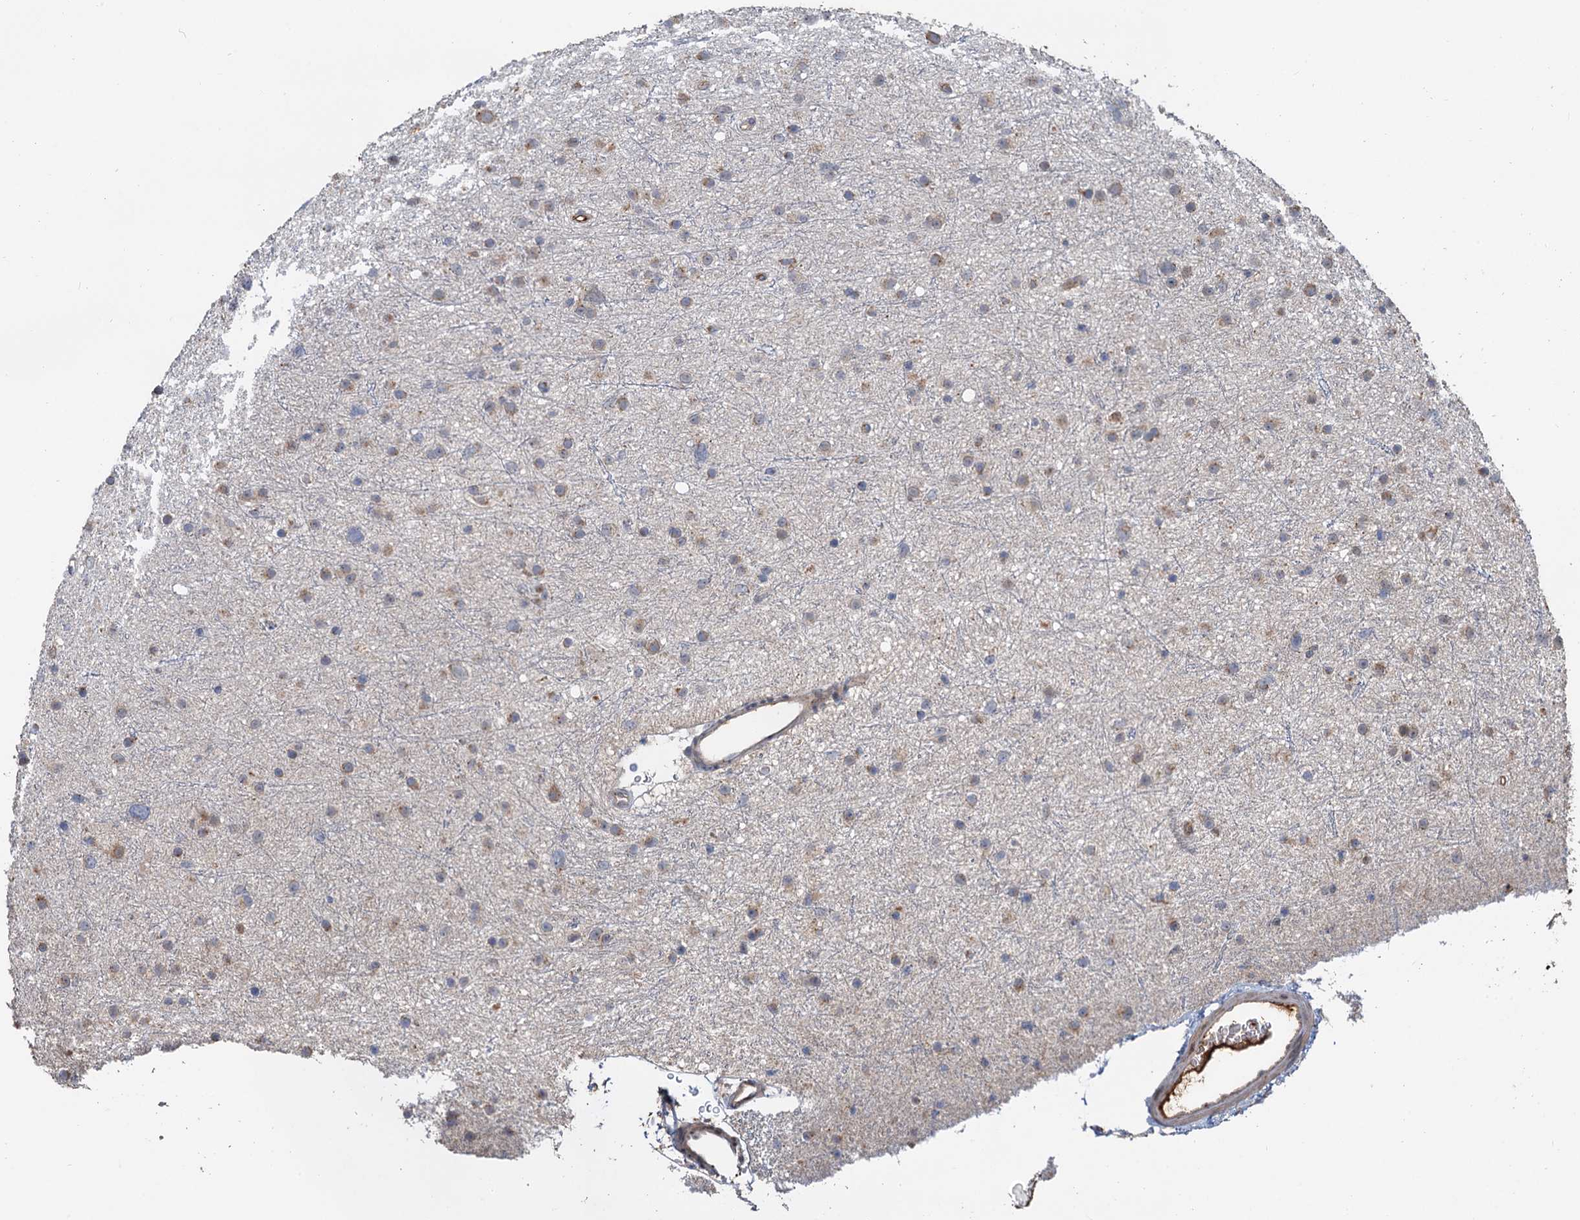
{"staining": {"intensity": "weak", "quantity": "25%-75%", "location": "cytoplasmic/membranous"}, "tissue": "glioma", "cell_type": "Tumor cells", "image_type": "cancer", "snomed": [{"axis": "morphology", "description": "Glioma, malignant, Low grade"}, {"axis": "topography", "description": "Cerebral cortex"}], "caption": "A histopathology image showing weak cytoplasmic/membranous staining in about 25%-75% of tumor cells in glioma, as visualized by brown immunohistochemical staining.", "gene": "DEXI", "patient": {"sex": "female", "age": 39}}